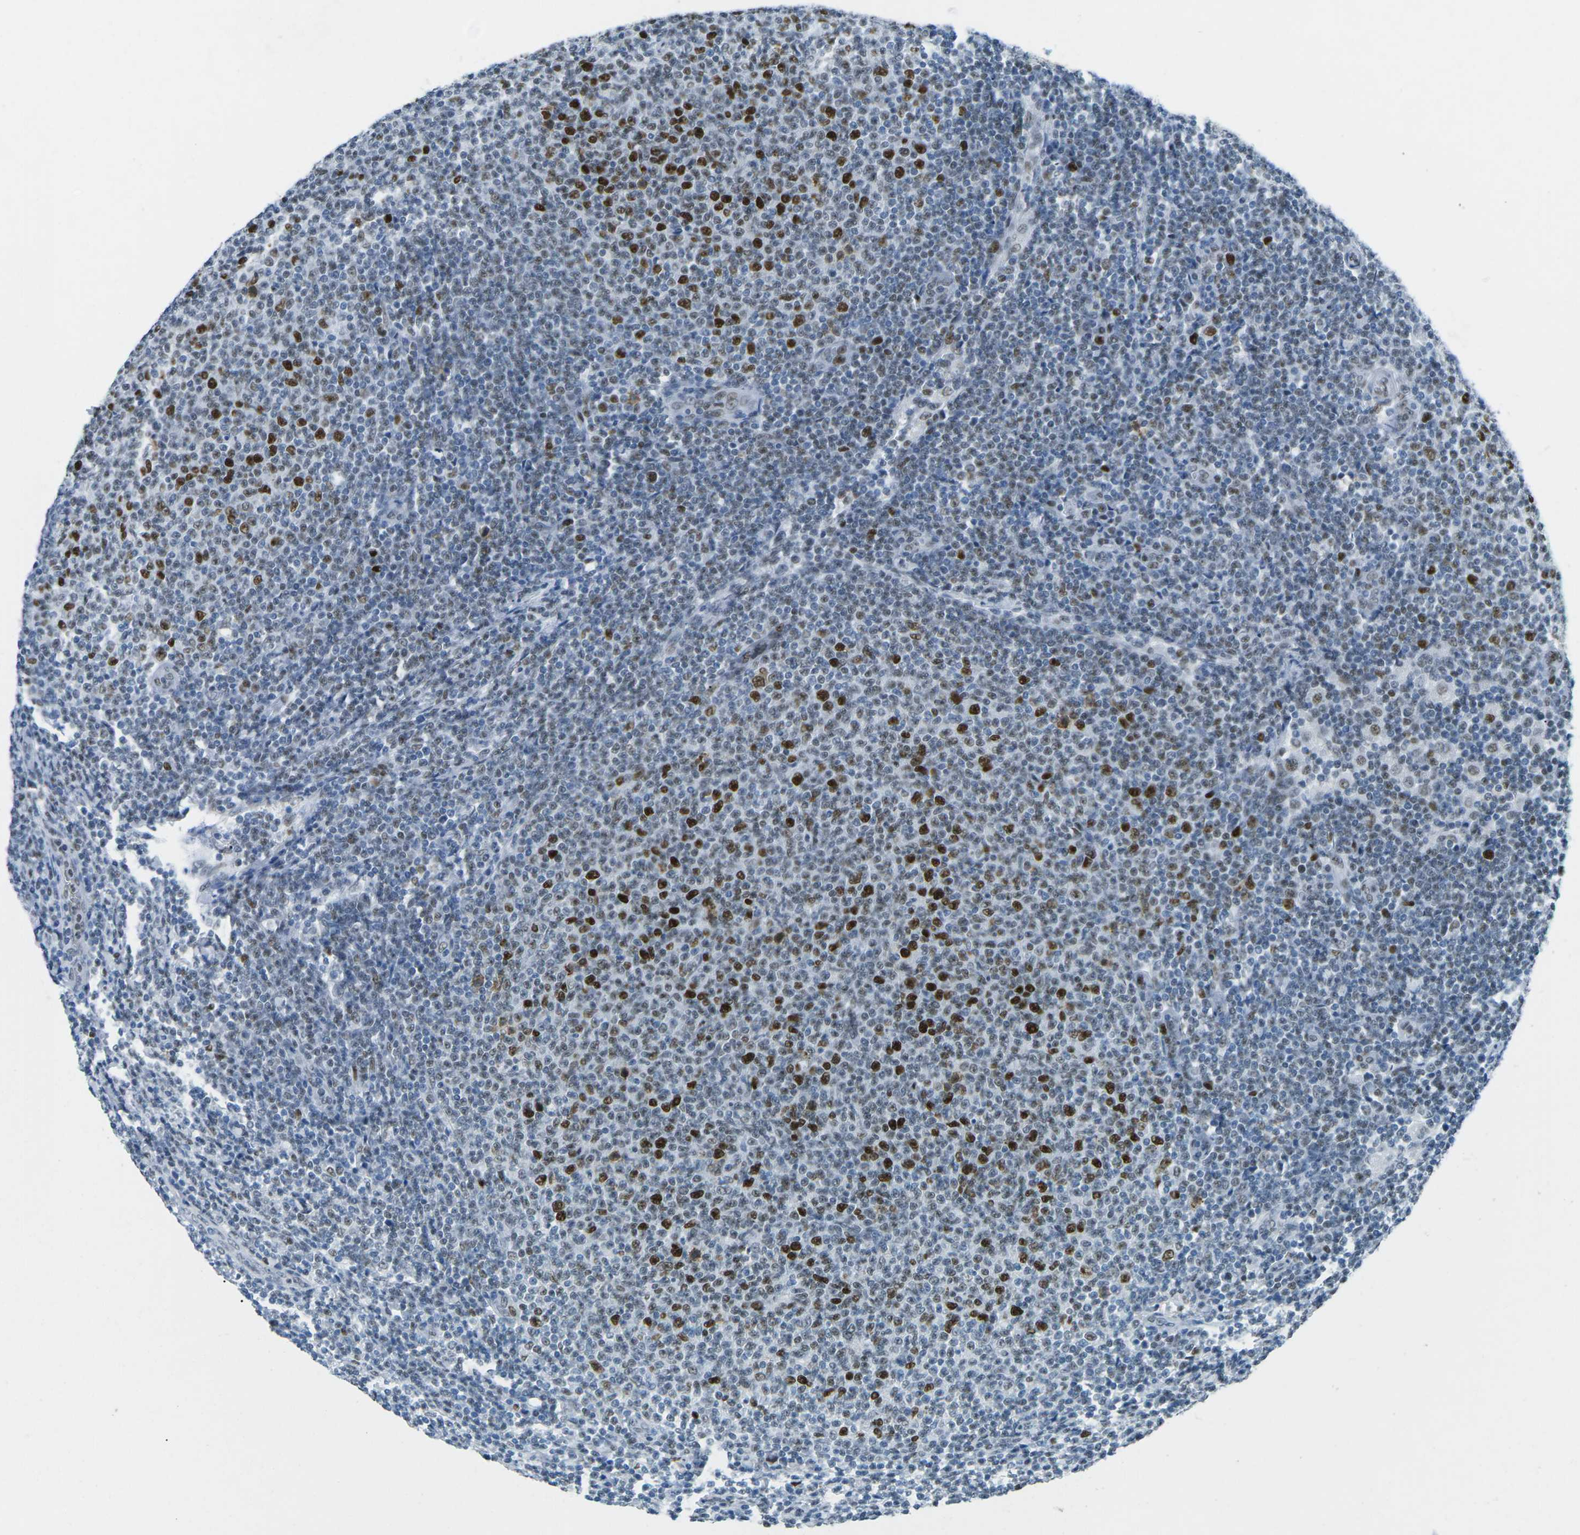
{"staining": {"intensity": "strong", "quantity": "25%-75%", "location": "nuclear"}, "tissue": "lymphoma", "cell_type": "Tumor cells", "image_type": "cancer", "snomed": [{"axis": "morphology", "description": "Malignant lymphoma, non-Hodgkin's type, Low grade"}, {"axis": "topography", "description": "Lymph node"}], "caption": "Tumor cells exhibit high levels of strong nuclear positivity in about 25%-75% of cells in malignant lymphoma, non-Hodgkin's type (low-grade).", "gene": "RB1", "patient": {"sex": "male", "age": 66}}